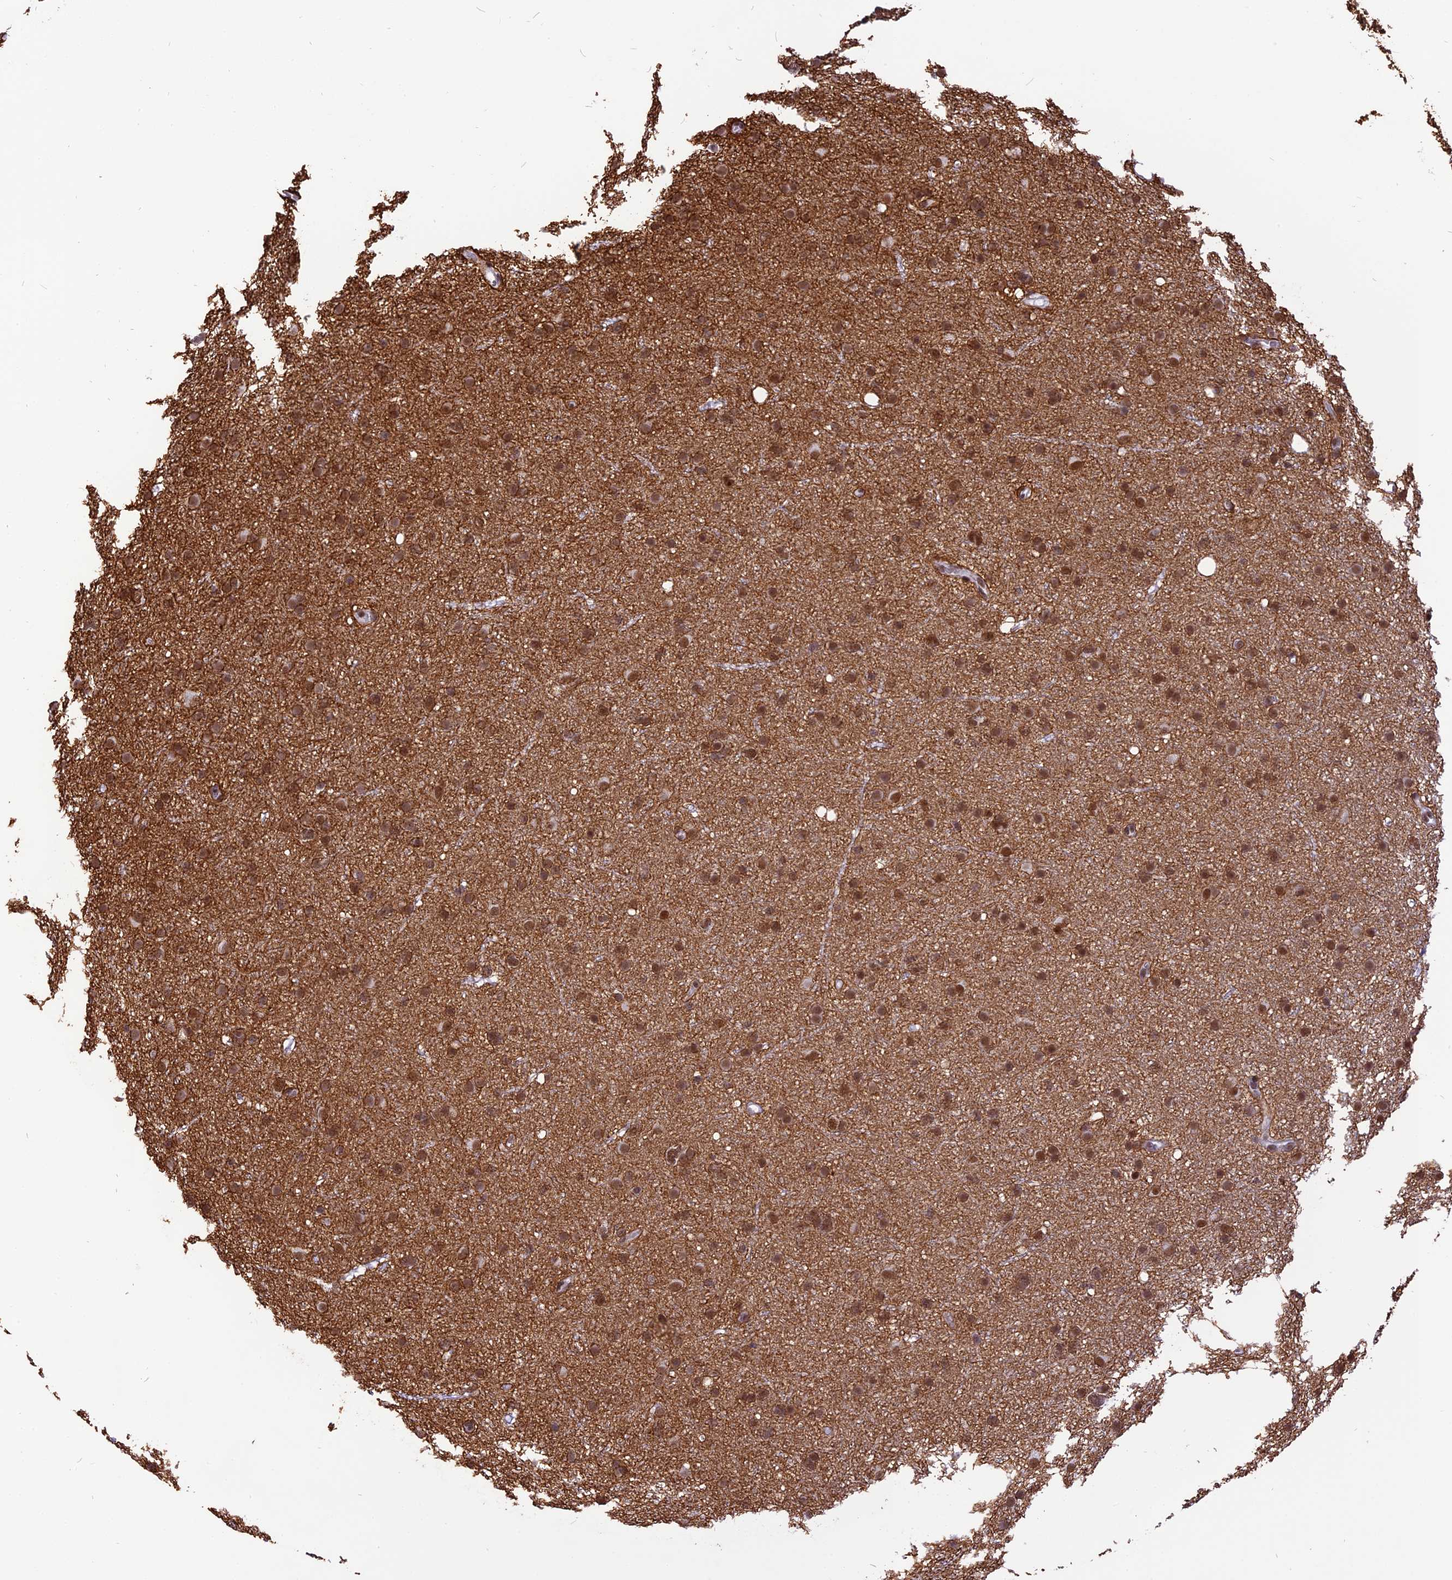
{"staining": {"intensity": "moderate", "quantity": ">75%", "location": "nuclear"}, "tissue": "glioma", "cell_type": "Tumor cells", "image_type": "cancer", "snomed": [{"axis": "morphology", "description": "Glioma, malignant, Low grade"}, {"axis": "topography", "description": "Cerebral cortex"}], "caption": "IHC of glioma demonstrates medium levels of moderate nuclear expression in approximately >75% of tumor cells.", "gene": "IRF2BP1", "patient": {"sex": "female", "age": 39}}